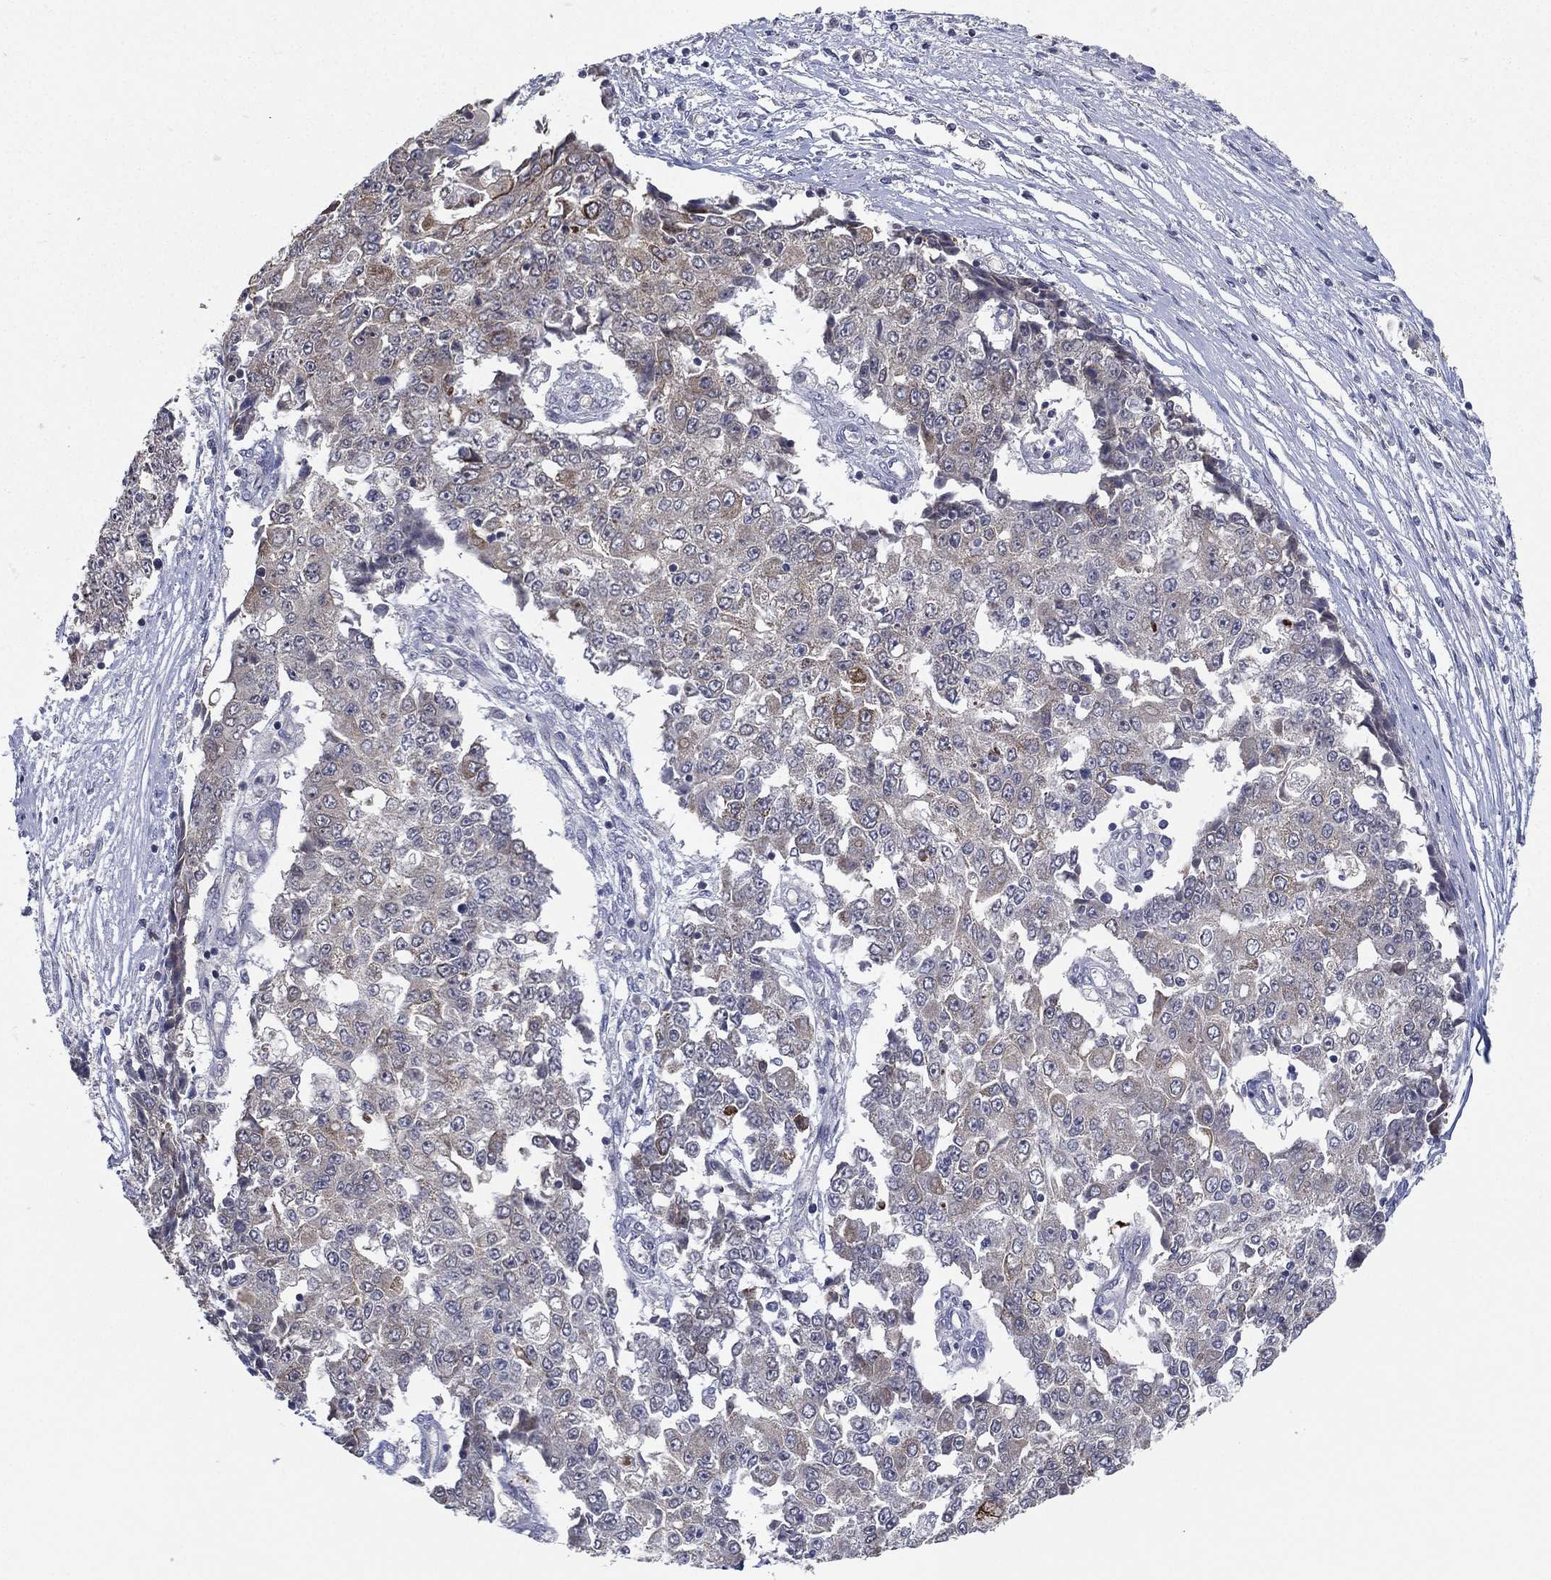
{"staining": {"intensity": "weak", "quantity": "25%-75%", "location": "cytoplasmic/membranous"}, "tissue": "ovarian cancer", "cell_type": "Tumor cells", "image_type": "cancer", "snomed": [{"axis": "morphology", "description": "Carcinoma, endometroid"}, {"axis": "topography", "description": "Ovary"}], "caption": "Ovarian cancer (endometroid carcinoma) was stained to show a protein in brown. There is low levels of weak cytoplasmic/membranous positivity in approximately 25%-75% of tumor cells.", "gene": "KAT14", "patient": {"sex": "female", "age": 42}}